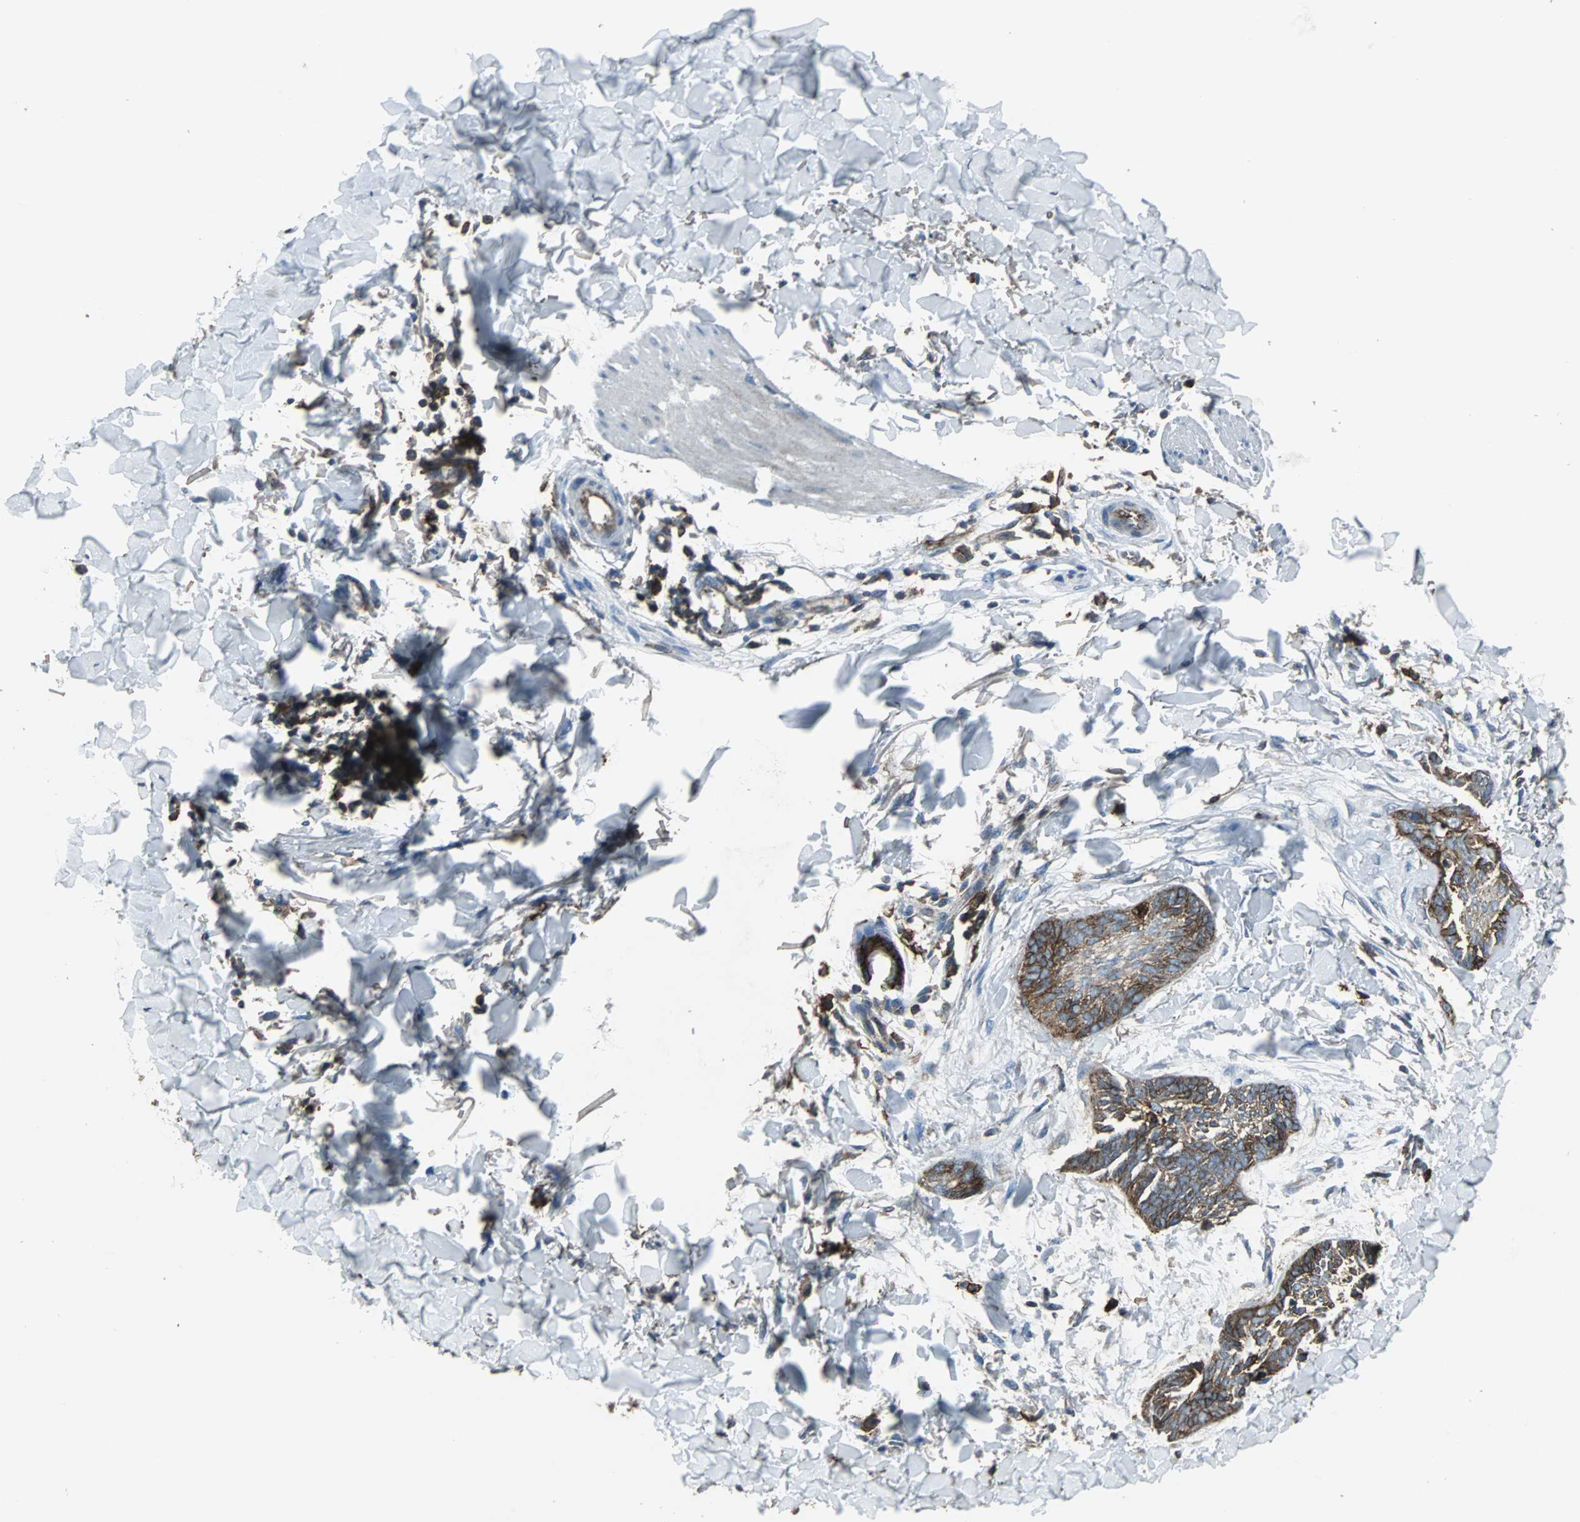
{"staining": {"intensity": "weak", "quantity": ">75%", "location": "cytoplasmic/membranous"}, "tissue": "skin cancer", "cell_type": "Tumor cells", "image_type": "cancer", "snomed": [{"axis": "morphology", "description": "Normal tissue, NOS"}, {"axis": "morphology", "description": "Basal cell carcinoma"}, {"axis": "topography", "description": "Skin"}], "caption": "This is a histology image of IHC staining of skin cancer (basal cell carcinoma), which shows weak expression in the cytoplasmic/membranous of tumor cells.", "gene": "F11R", "patient": {"sex": "male", "age": 71}}